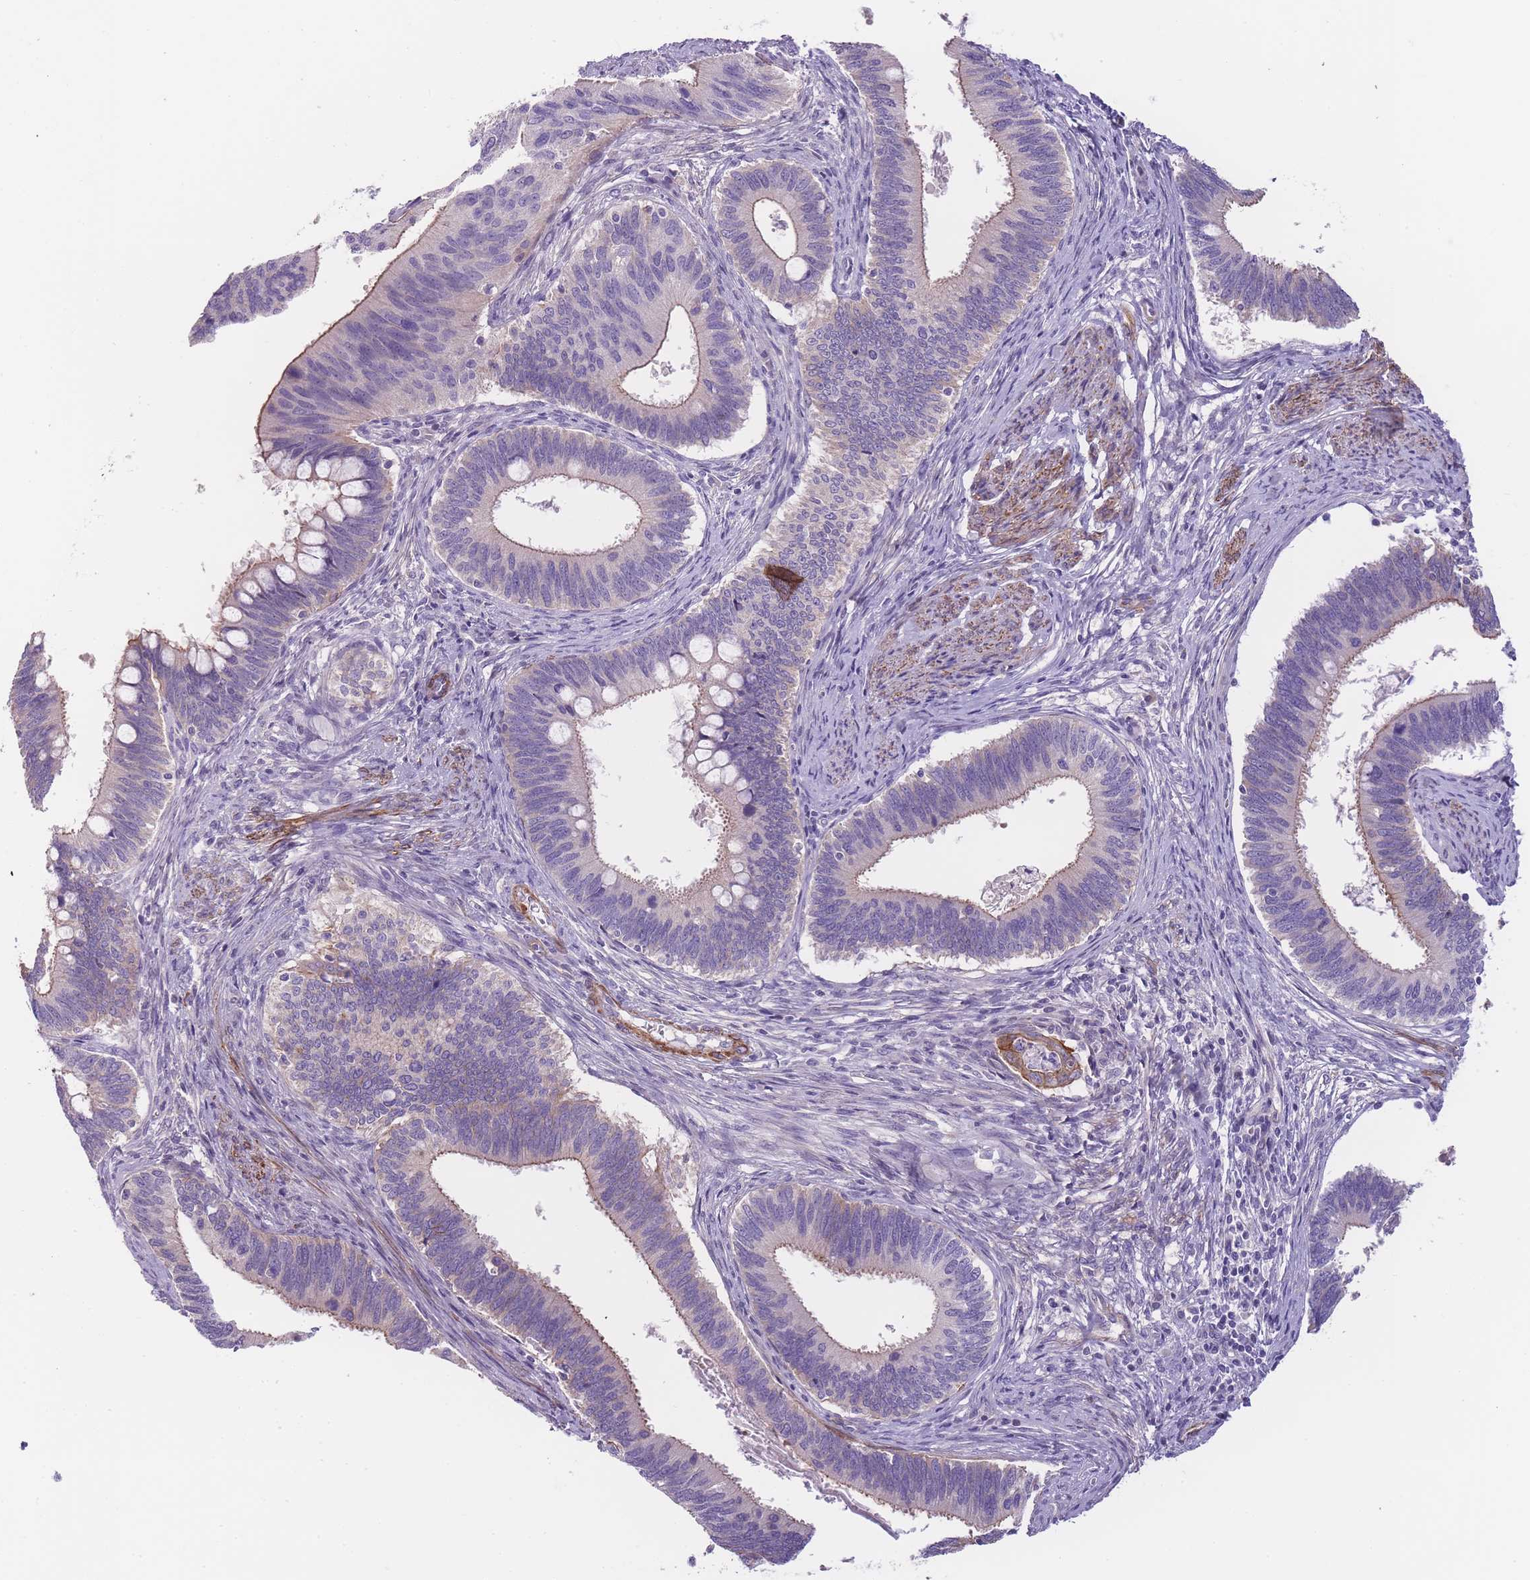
{"staining": {"intensity": "weak", "quantity": "<25%", "location": "cytoplasmic/membranous"}, "tissue": "cervical cancer", "cell_type": "Tumor cells", "image_type": "cancer", "snomed": [{"axis": "morphology", "description": "Adenocarcinoma, NOS"}, {"axis": "topography", "description": "Cervix"}], "caption": "Immunohistochemical staining of cervical cancer reveals no significant expression in tumor cells.", "gene": "FAM124A", "patient": {"sex": "female", "age": 42}}